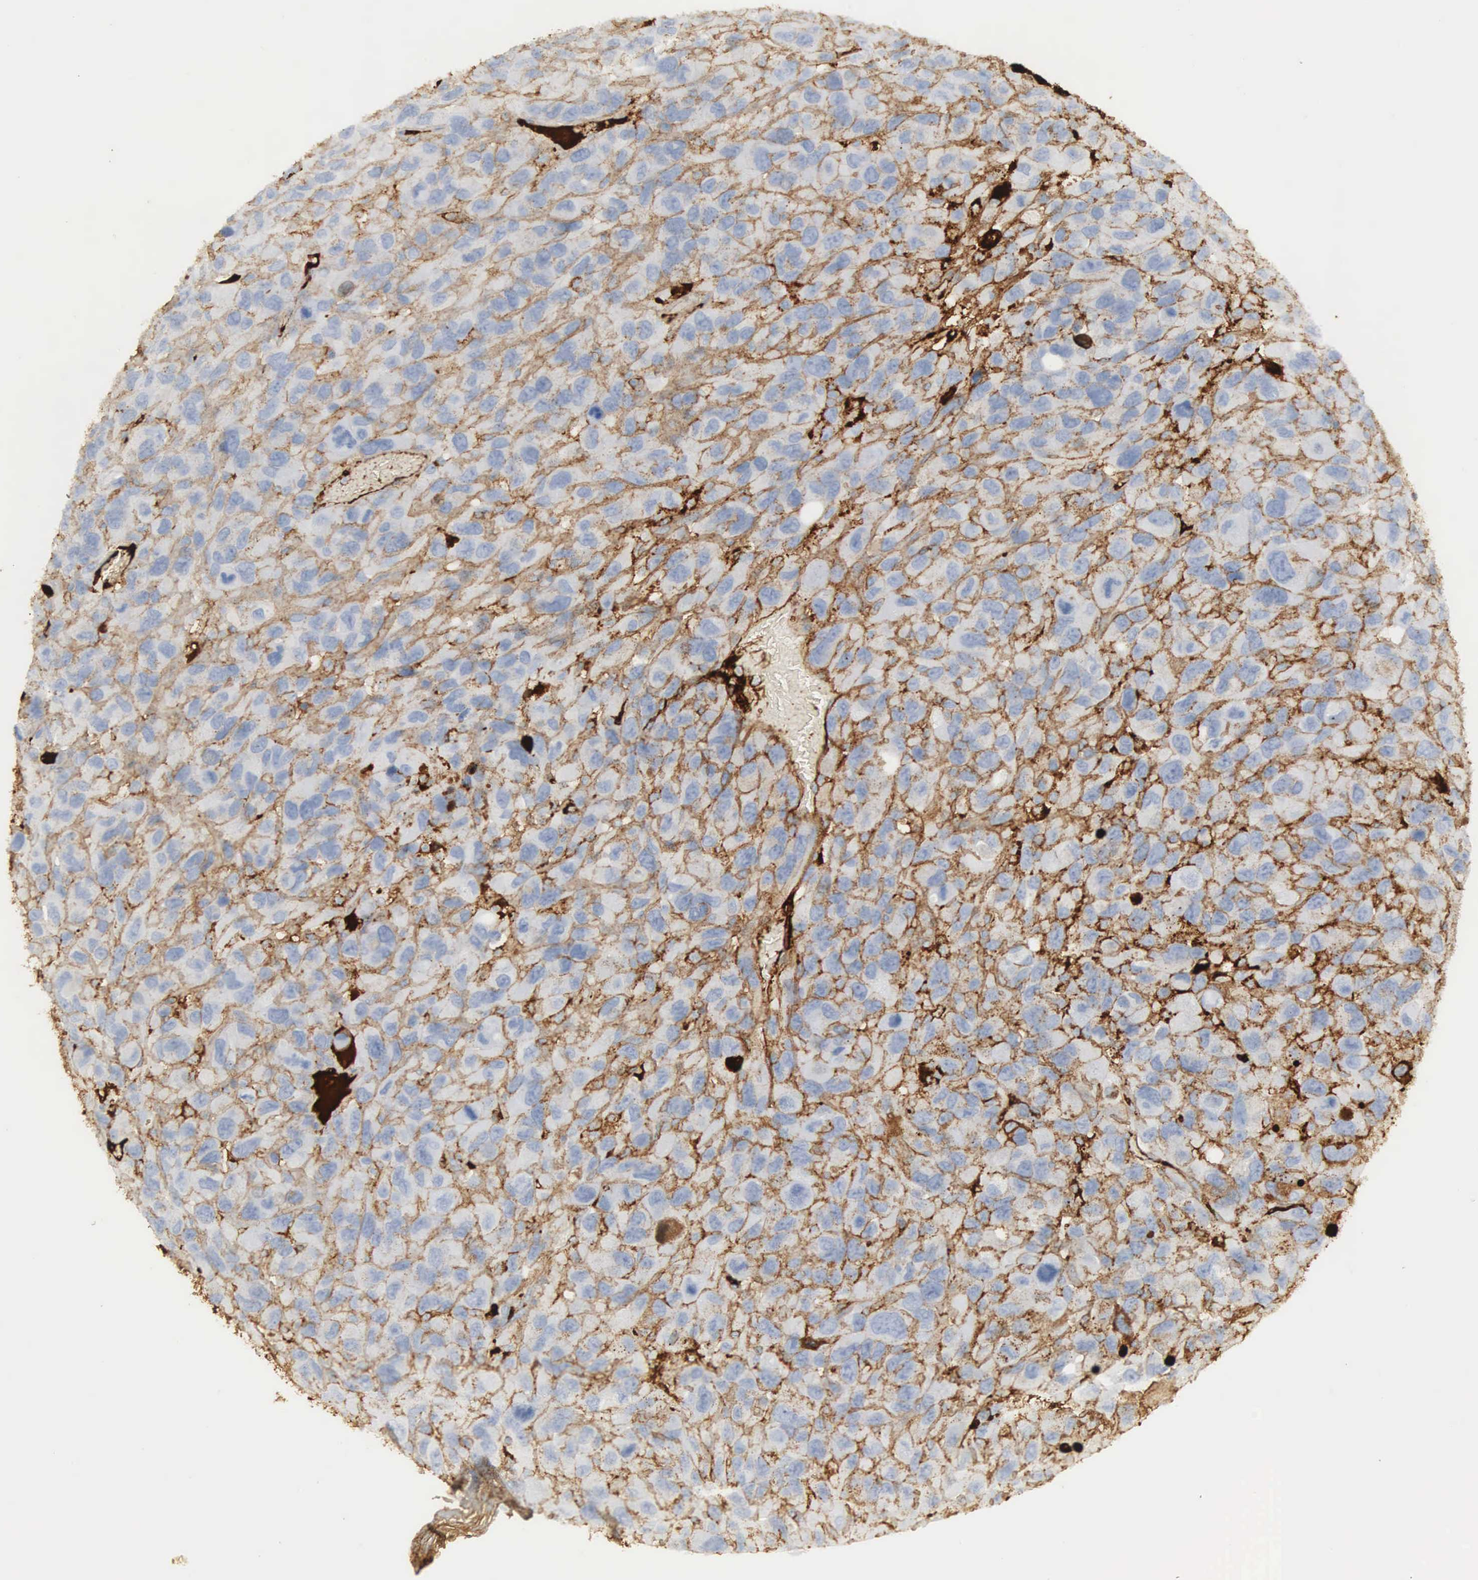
{"staining": {"intensity": "moderate", "quantity": "25%-75%", "location": "cytoplasmic/membranous"}, "tissue": "renal cancer", "cell_type": "Tumor cells", "image_type": "cancer", "snomed": [{"axis": "morphology", "description": "Adenocarcinoma, NOS"}, {"axis": "topography", "description": "Kidney"}], "caption": "An image showing moderate cytoplasmic/membranous positivity in approximately 25%-75% of tumor cells in renal adenocarcinoma, as visualized by brown immunohistochemical staining.", "gene": "IGLC3", "patient": {"sex": "male", "age": 79}}